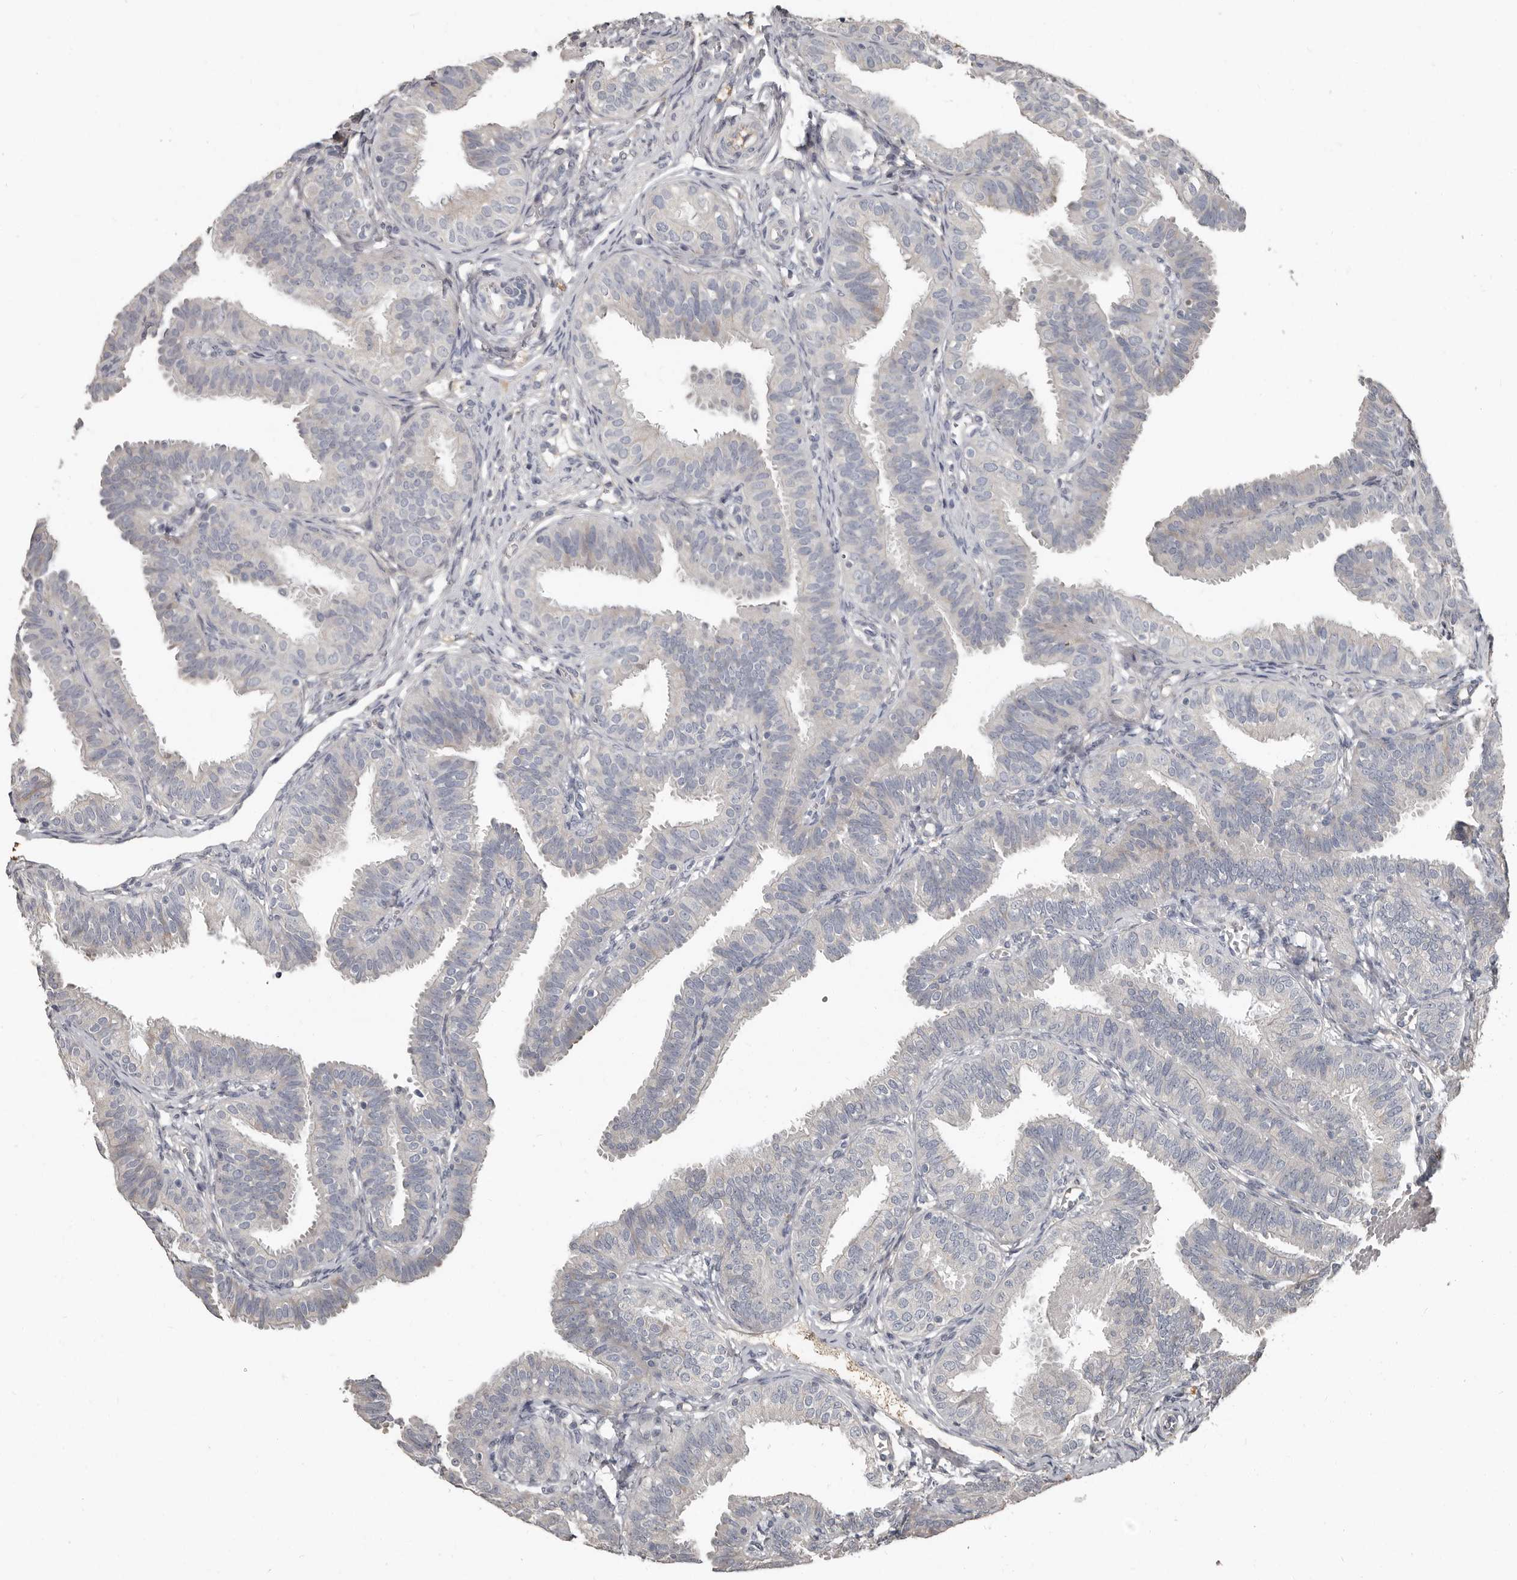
{"staining": {"intensity": "negative", "quantity": "none", "location": "none"}, "tissue": "fallopian tube", "cell_type": "Glandular cells", "image_type": "normal", "snomed": [{"axis": "morphology", "description": "Normal tissue, NOS"}, {"axis": "topography", "description": "Fallopian tube"}], "caption": "IHC photomicrograph of unremarkable fallopian tube: human fallopian tube stained with DAB (3,3'-diaminobenzidine) displays no significant protein expression in glandular cells.", "gene": "CA6", "patient": {"sex": "female", "age": 35}}